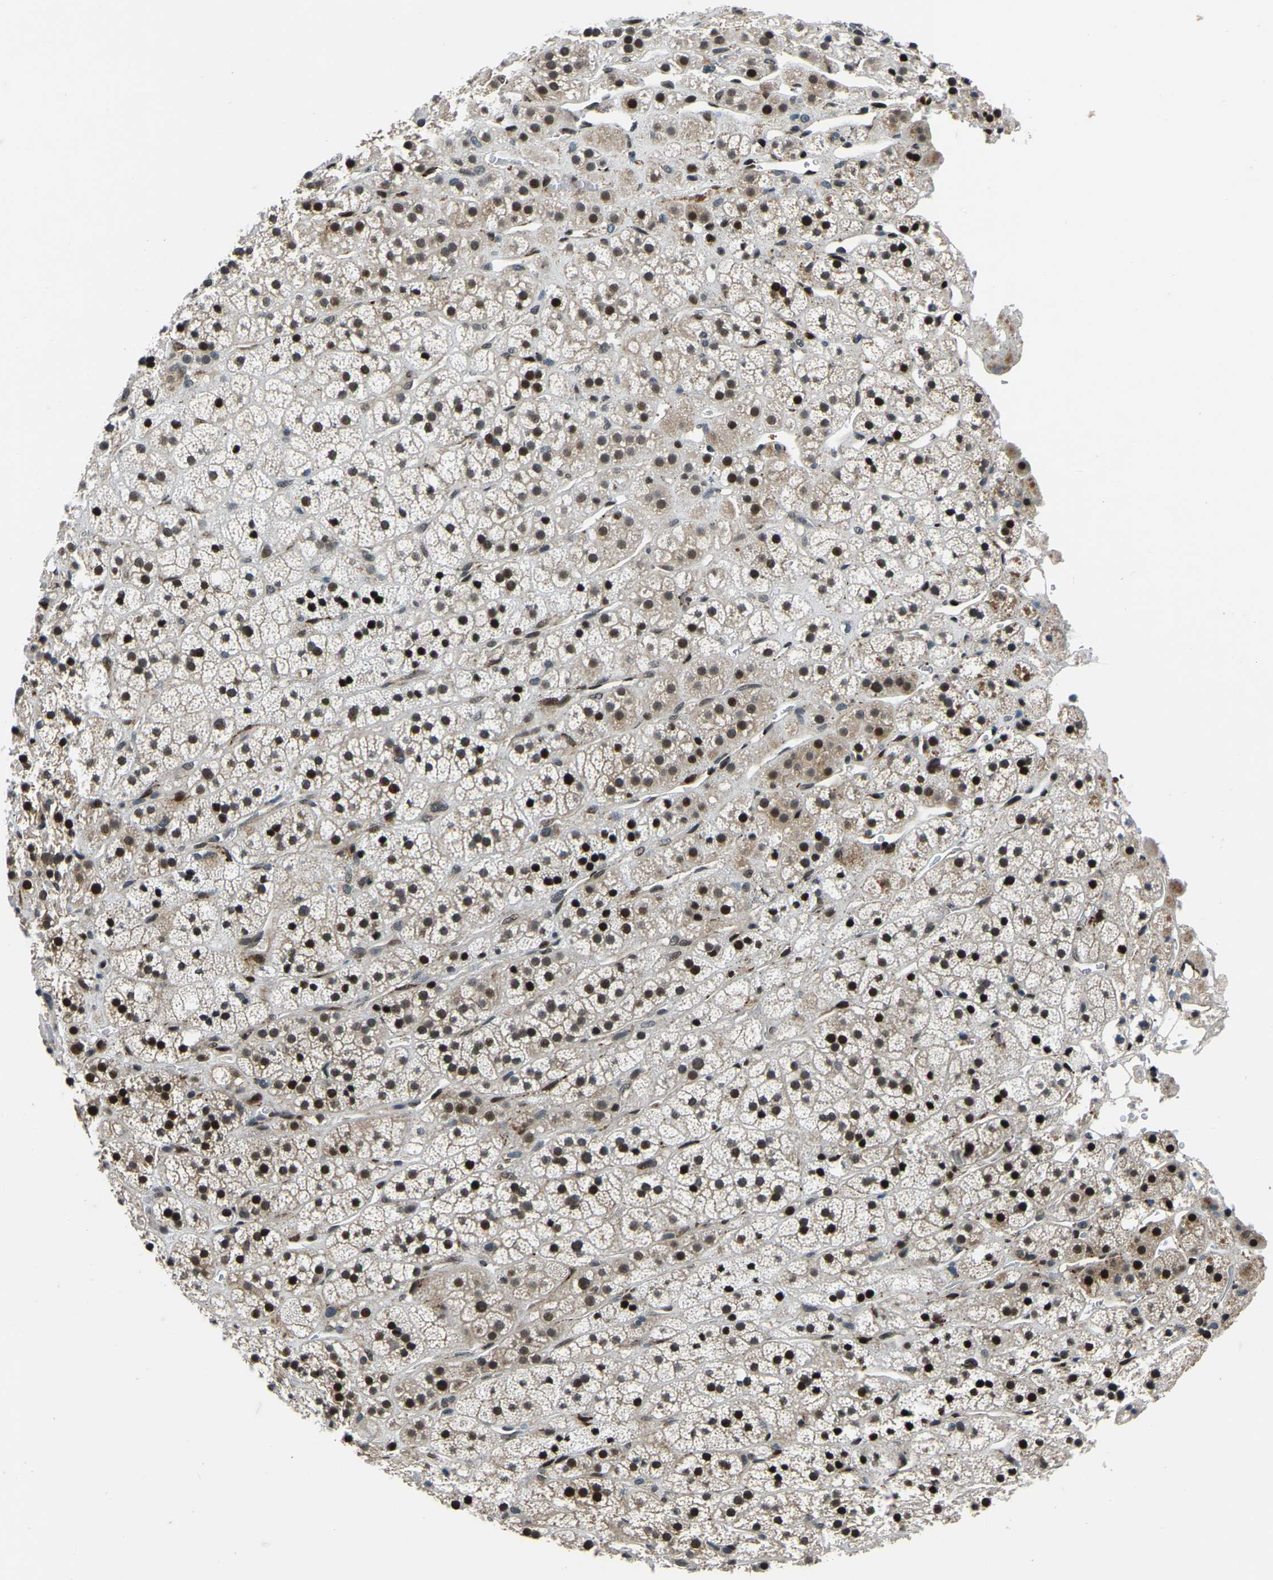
{"staining": {"intensity": "strong", "quantity": "25%-75%", "location": "nuclear"}, "tissue": "adrenal gland", "cell_type": "Glandular cells", "image_type": "normal", "snomed": [{"axis": "morphology", "description": "Normal tissue, NOS"}, {"axis": "topography", "description": "Adrenal gland"}], "caption": "A high-resolution photomicrograph shows immunohistochemistry (IHC) staining of benign adrenal gland, which displays strong nuclear expression in about 25%-75% of glandular cells.", "gene": "ING2", "patient": {"sex": "male", "age": 56}}